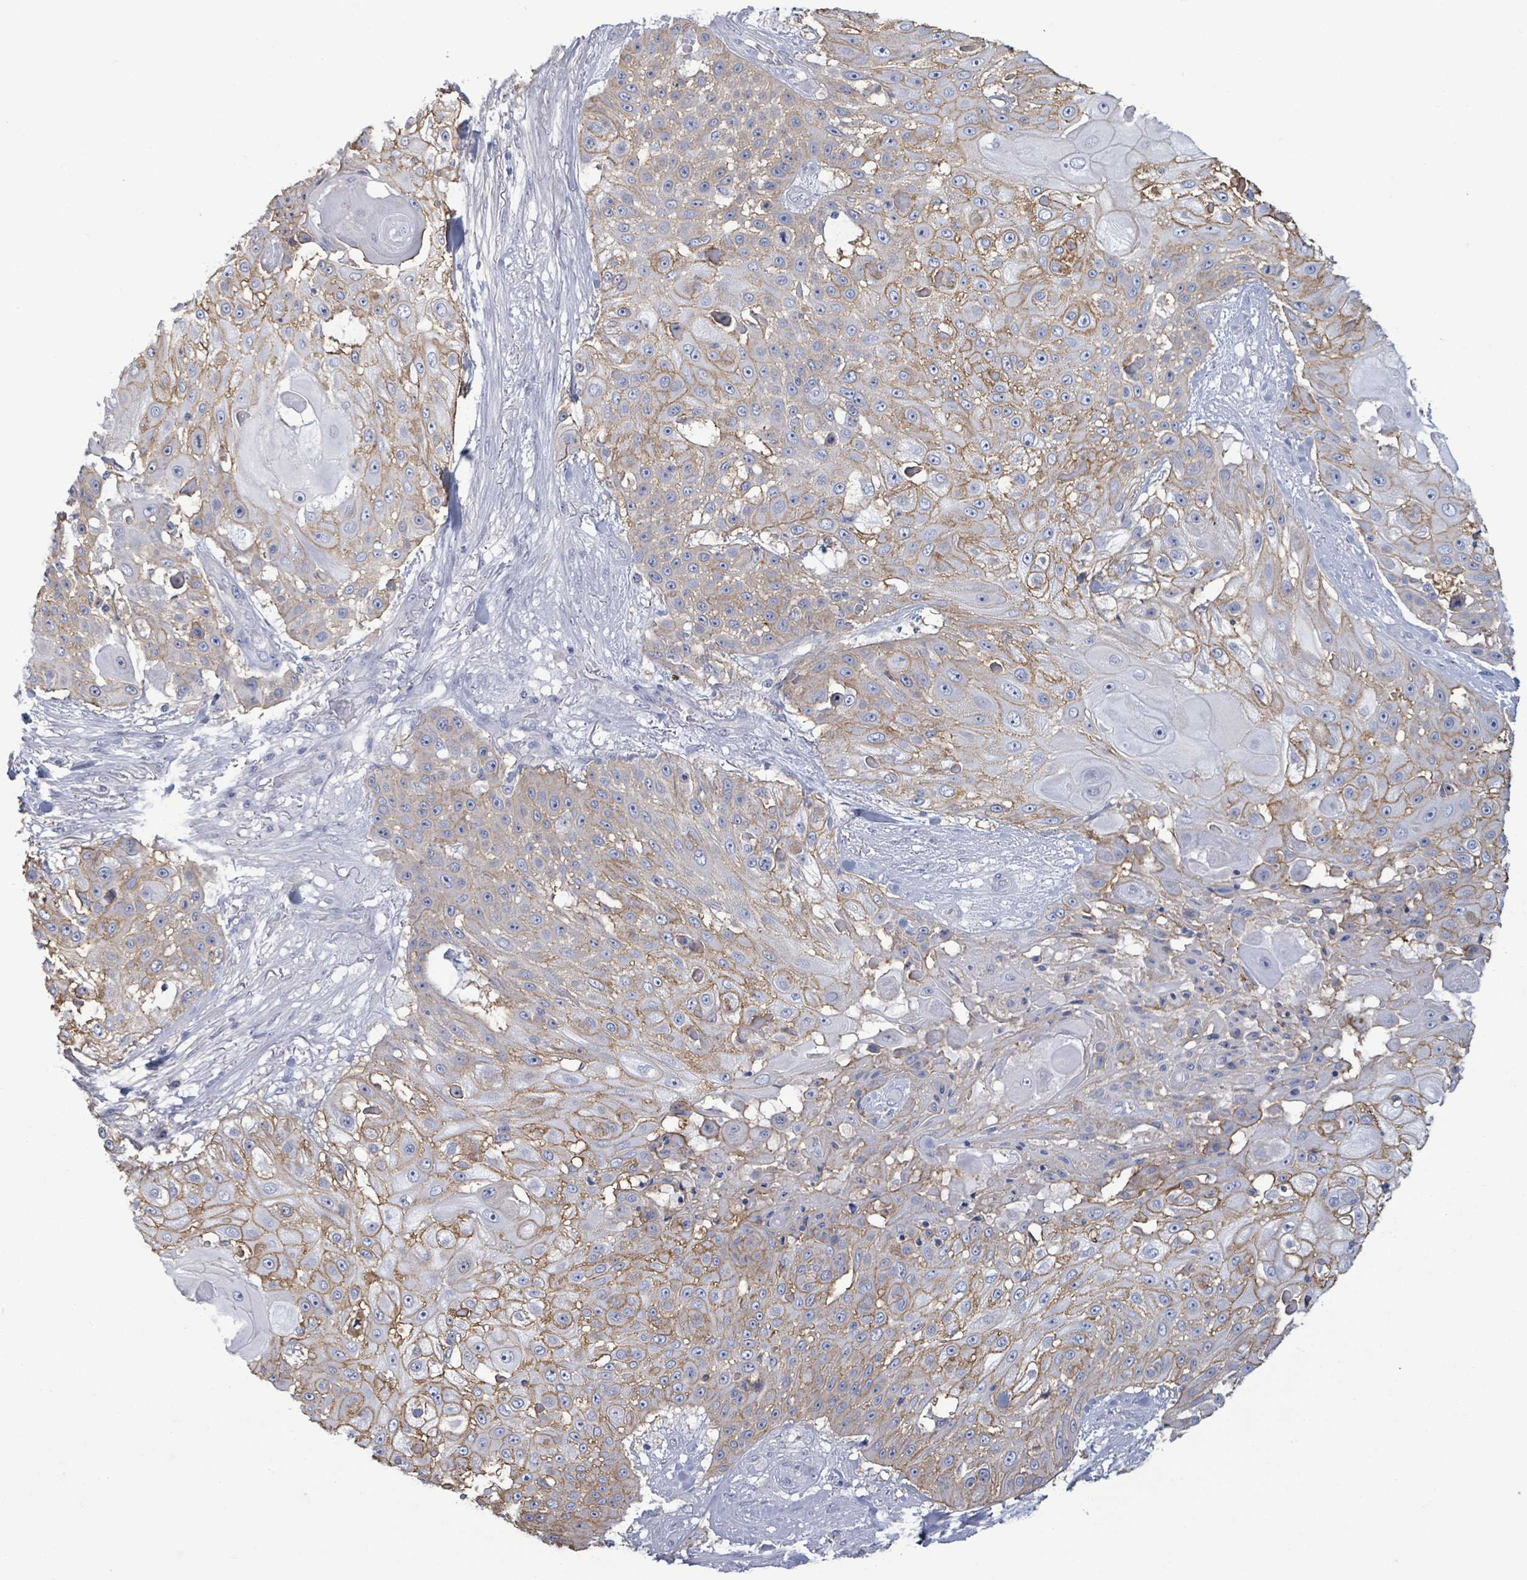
{"staining": {"intensity": "moderate", "quantity": "25%-75%", "location": "cytoplasmic/membranous"}, "tissue": "skin cancer", "cell_type": "Tumor cells", "image_type": "cancer", "snomed": [{"axis": "morphology", "description": "Squamous cell carcinoma, NOS"}, {"axis": "topography", "description": "Skin"}], "caption": "Protein staining exhibits moderate cytoplasmic/membranous staining in approximately 25%-75% of tumor cells in squamous cell carcinoma (skin).", "gene": "BSG", "patient": {"sex": "female", "age": 86}}